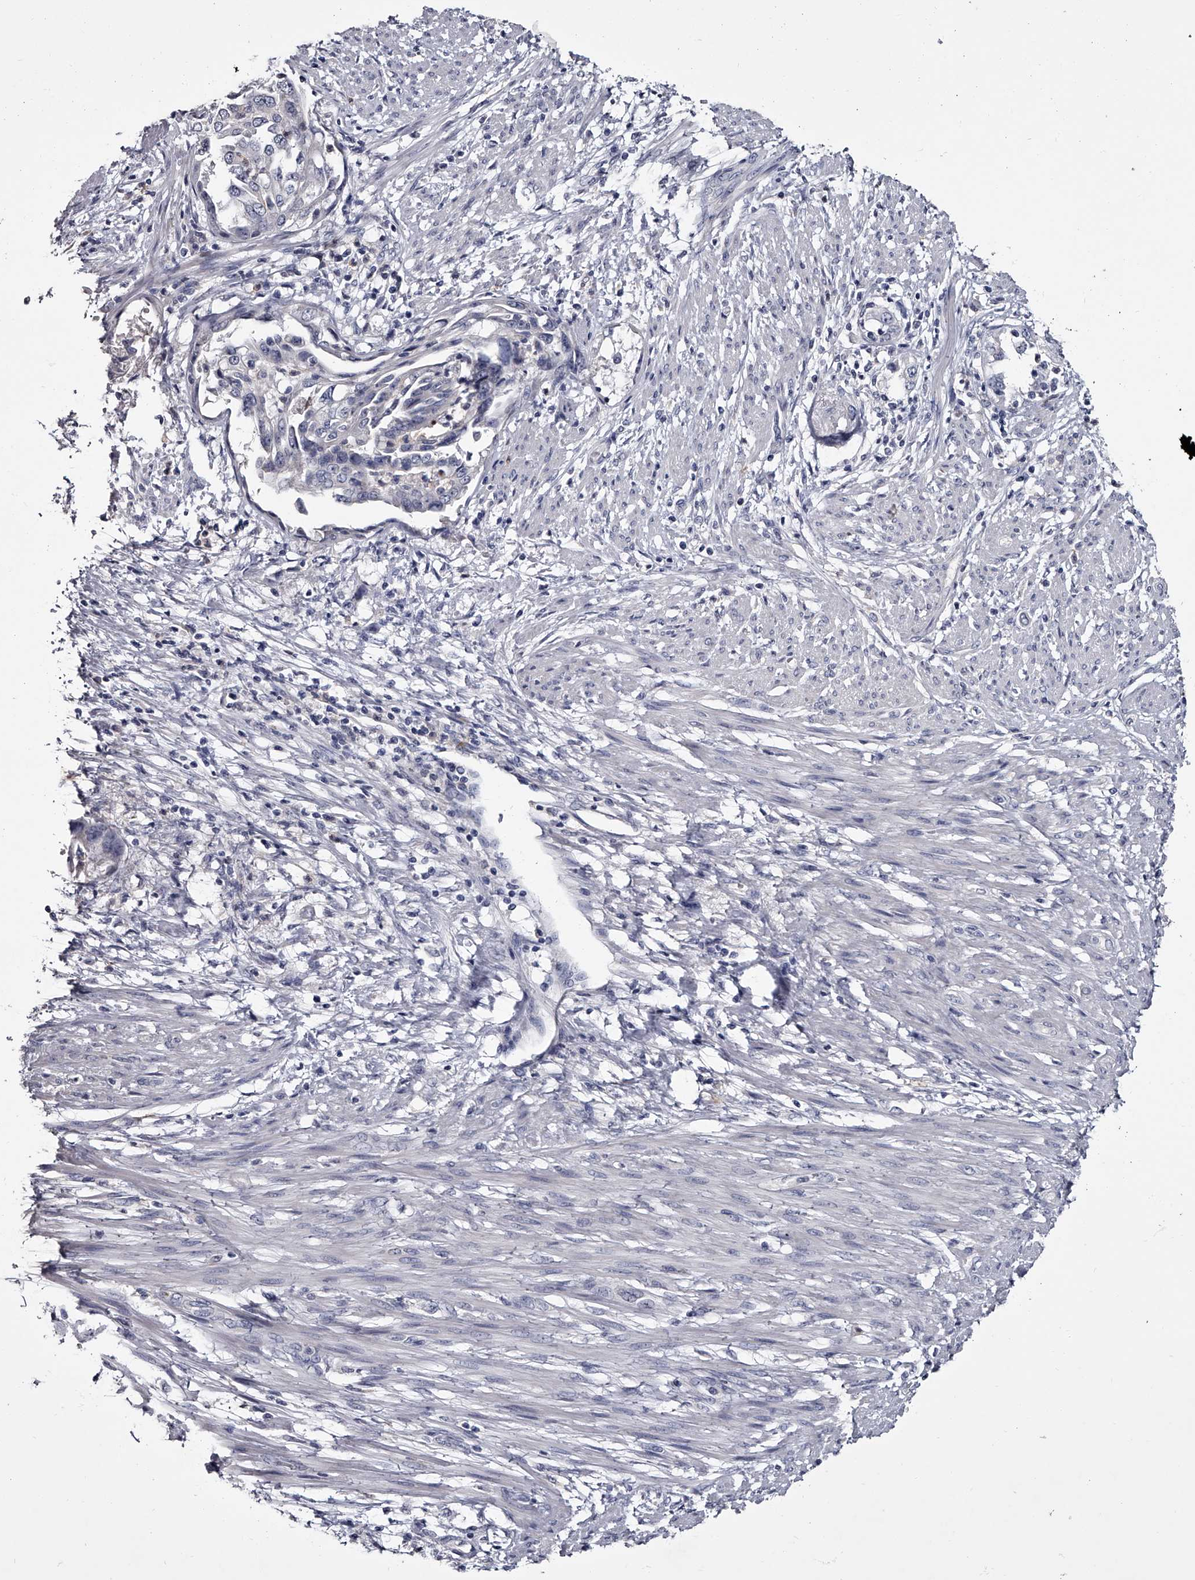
{"staining": {"intensity": "negative", "quantity": "none", "location": "none"}, "tissue": "endometrial cancer", "cell_type": "Tumor cells", "image_type": "cancer", "snomed": [{"axis": "morphology", "description": "Adenocarcinoma, NOS"}, {"axis": "topography", "description": "Endometrium"}], "caption": "DAB (3,3'-diaminobenzidine) immunohistochemical staining of endometrial cancer demonstrates no significant positivity in tumor cells.", "gene": "GAPVD1", "patient": {"sex": "female", "age": 85}}